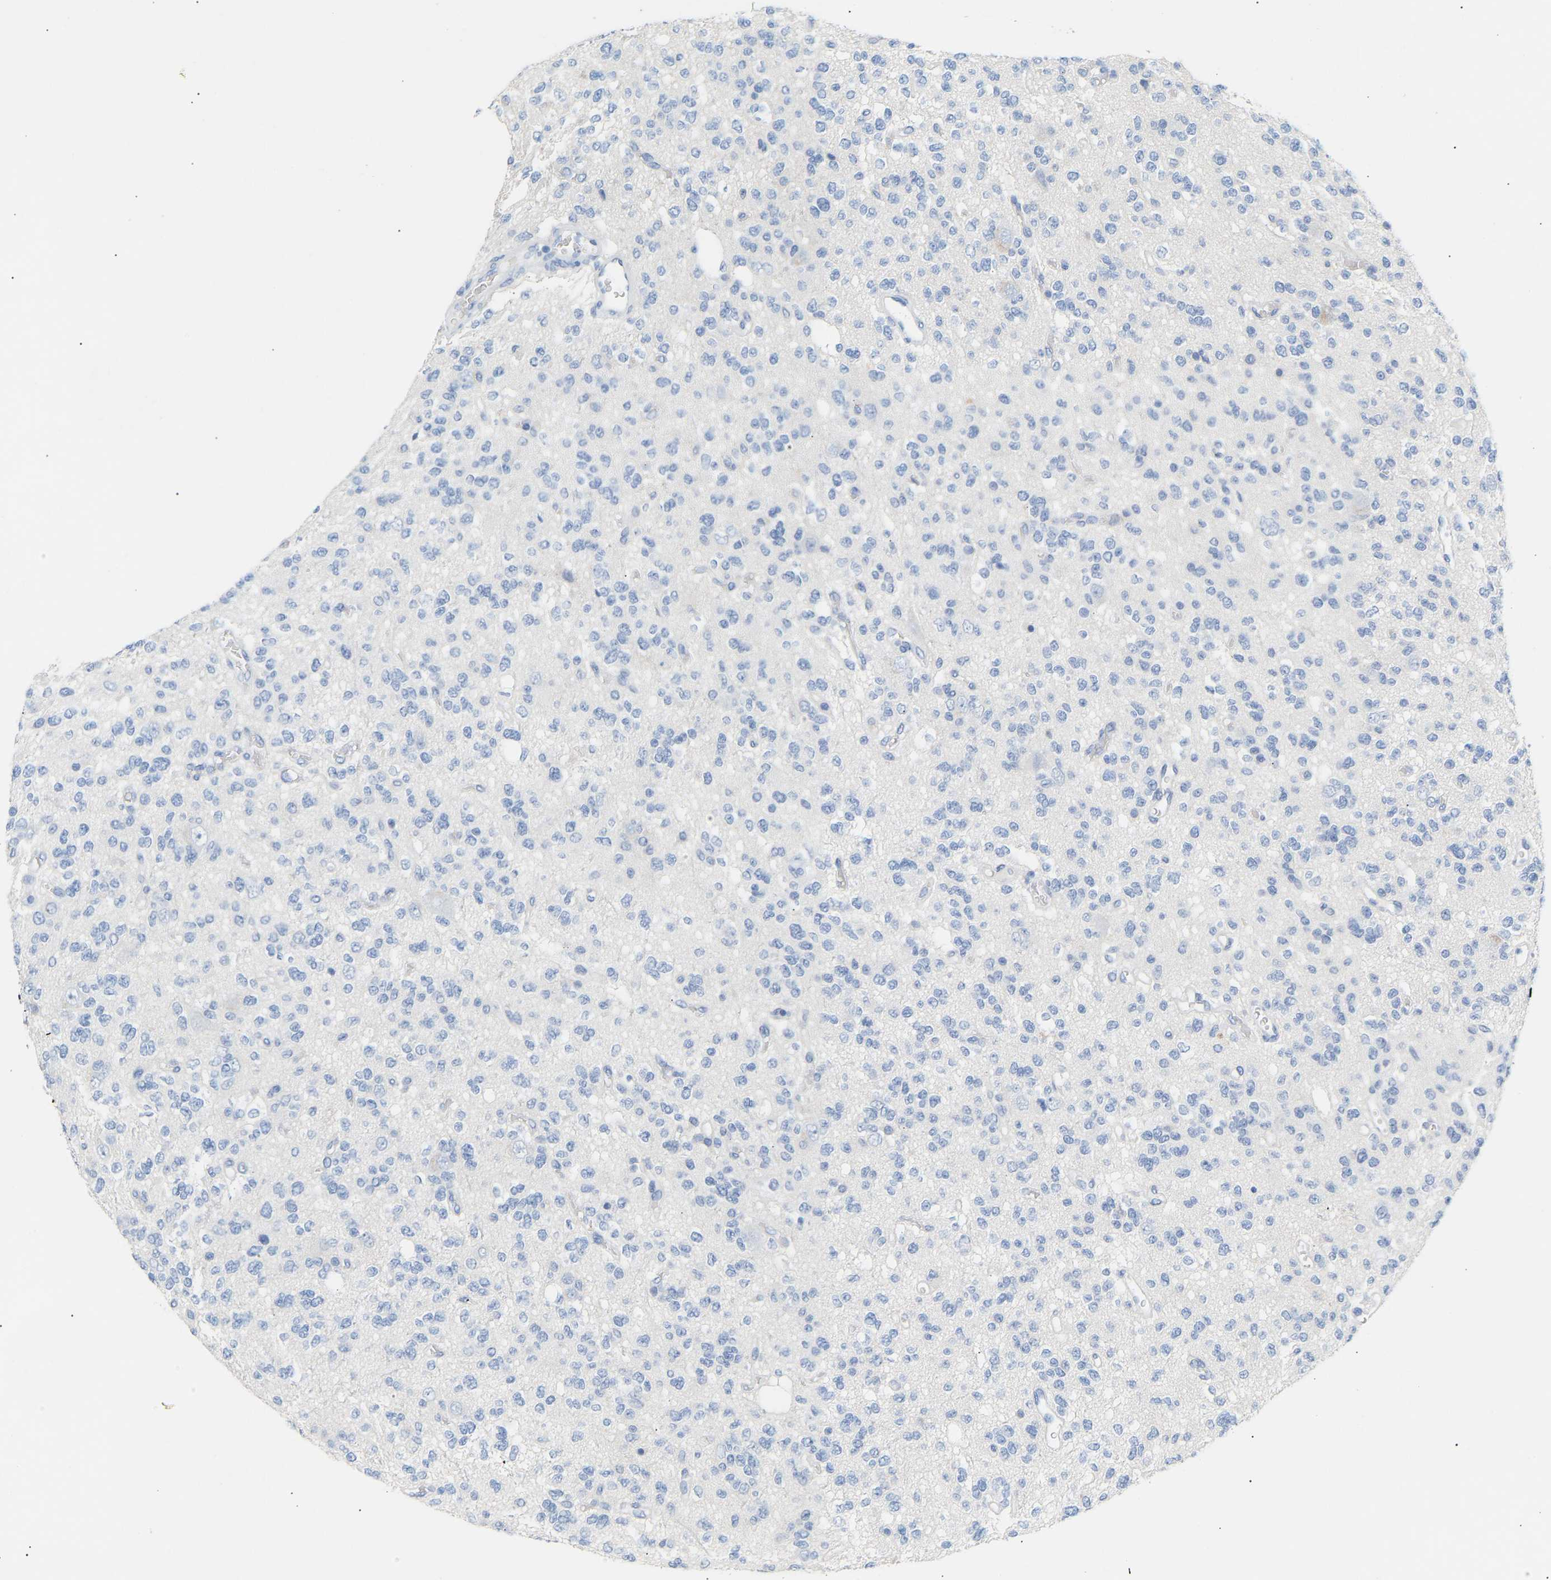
{"staining": {"intensity": "negative", "quantity": "none", "location": "none"}, "tissue": "glioma", "cell_type": "Tumor cells", "image_type": "cancer", "snomed": [{"axis": "morphology", "description": "Glioma, malignant, Low grade"}, {"axis": "topography", "description": "Brain"}], "caption": "A photomicrograph of human glioma is negative for staining in tumor cells.", "gene": "PEX1", "patient": {"sex": "male", "age": 38}}